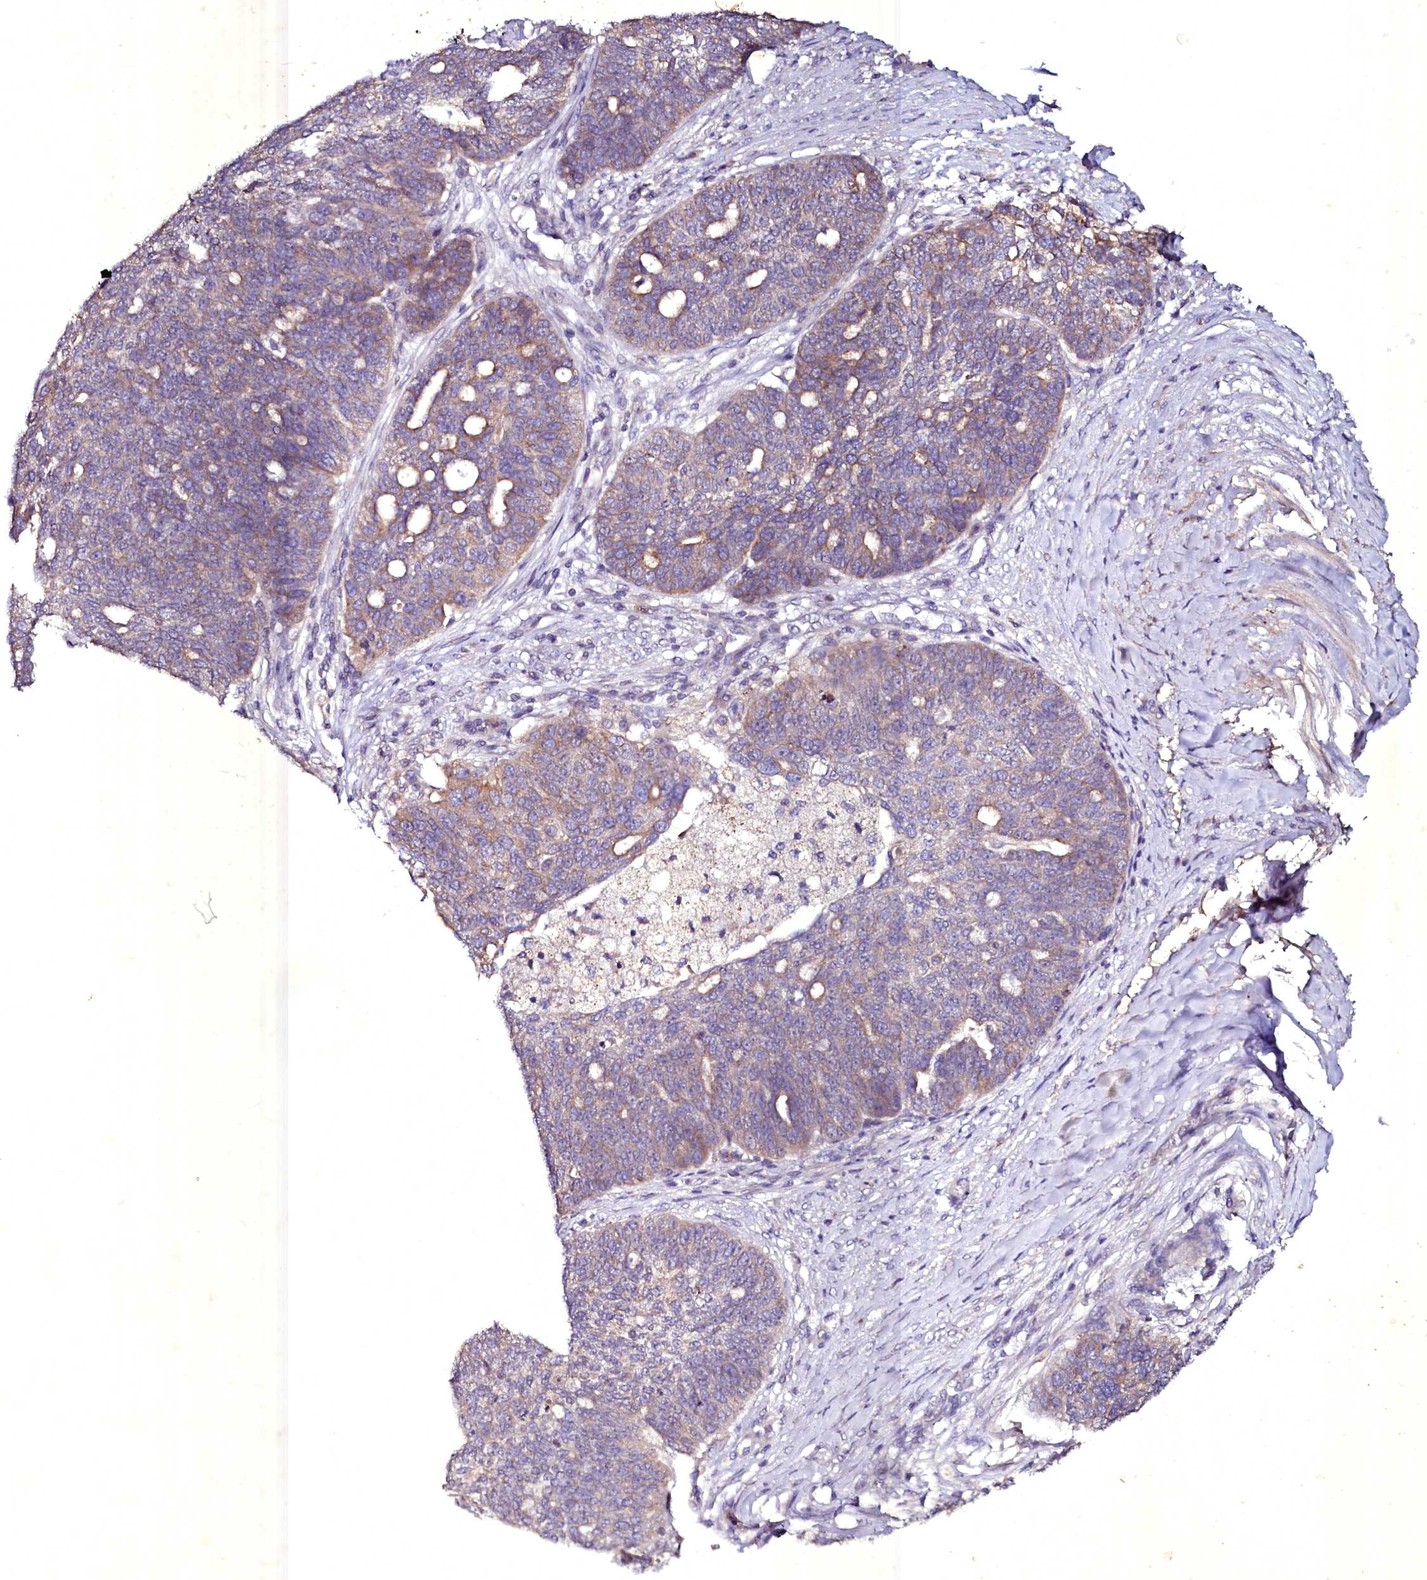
{"staining": {"intensity": "weak", "quantity": "25%-75%", "location": "cytoplasmic/membranous"}, "tissue": "ovarian cancer", "cell_type": "Tumor cells", "image_type": "cancer", "snomed": [{"axis": "morphology", "description": "Cystadenocarcinoma, serous, NOS"}, {"axis": "topography", "description": "Ovary"}], "caption": "DAB (3,3'-diaminobenzidine) immunohistochemical staining of ovarian serous cystadenocarcinoma reveals weak cytoplasmic/membranous protein positivity in approximately 25%-75% of tumor cells. The protein of interest is stained brown, and the nuclei are stained in blue (DAB (3,3'-diaminobenzidine) IHC with brightfield microscopy, high magnification).", "gene": "SELENOT", "patient": {"sex": "female", "age": 59}}